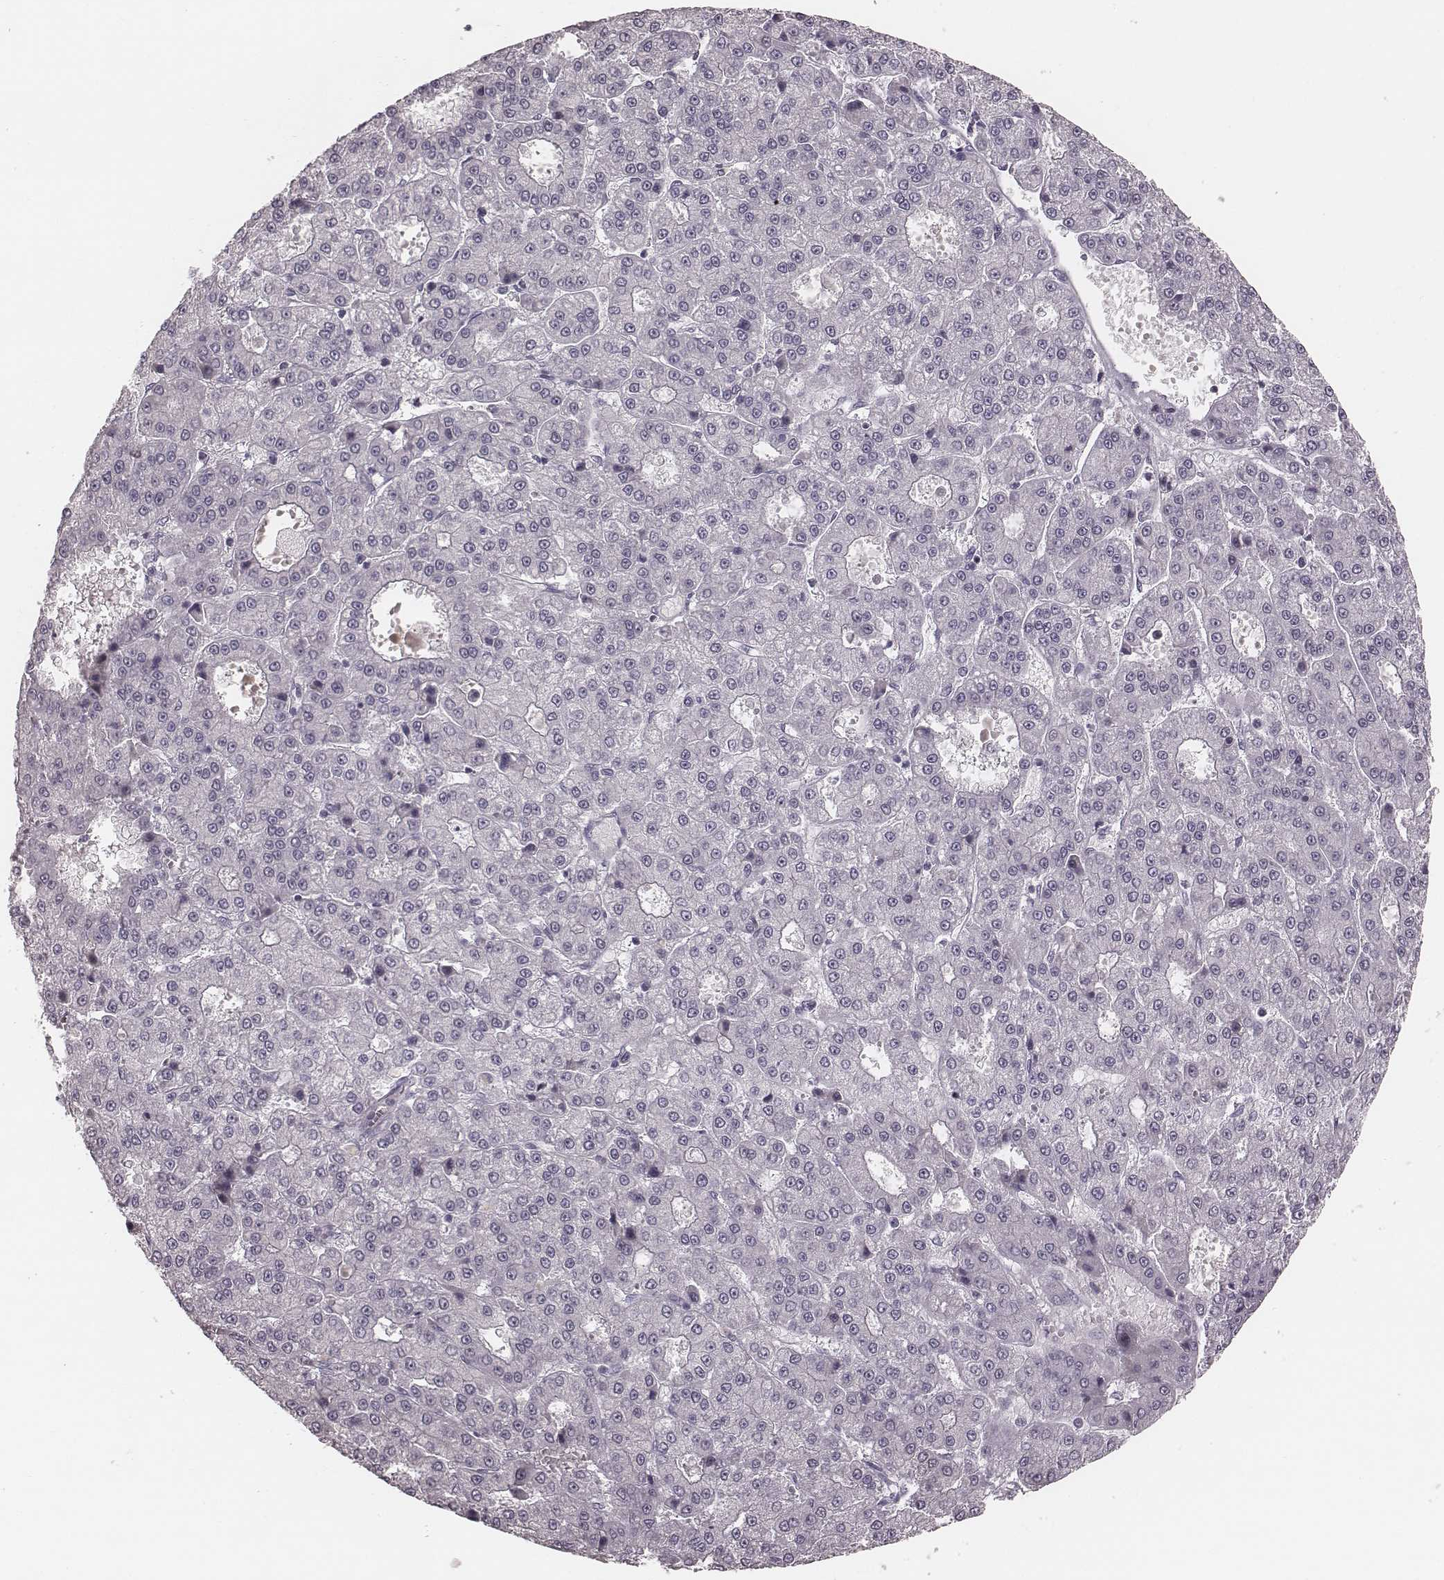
{"staining": {"intensity": "negative", "quantity": "none", "location": "none"}, "tissue": "liver cancer", "cell_type": "Tumor cells", "image_type": "cancer", "snomed": [{"axis": "morphology", "description": "Carcinoma, Hepatocellular, NOS"}, {"axis": "topography", "description": "Liver"}], "caption": "Immunohistochemistry (IHC) of liver cancer (hepatocellular carcinoma) displays no expression in tumor cells.", "gene": "S100Z", "patient": {"sex": "male", "age": 70}}